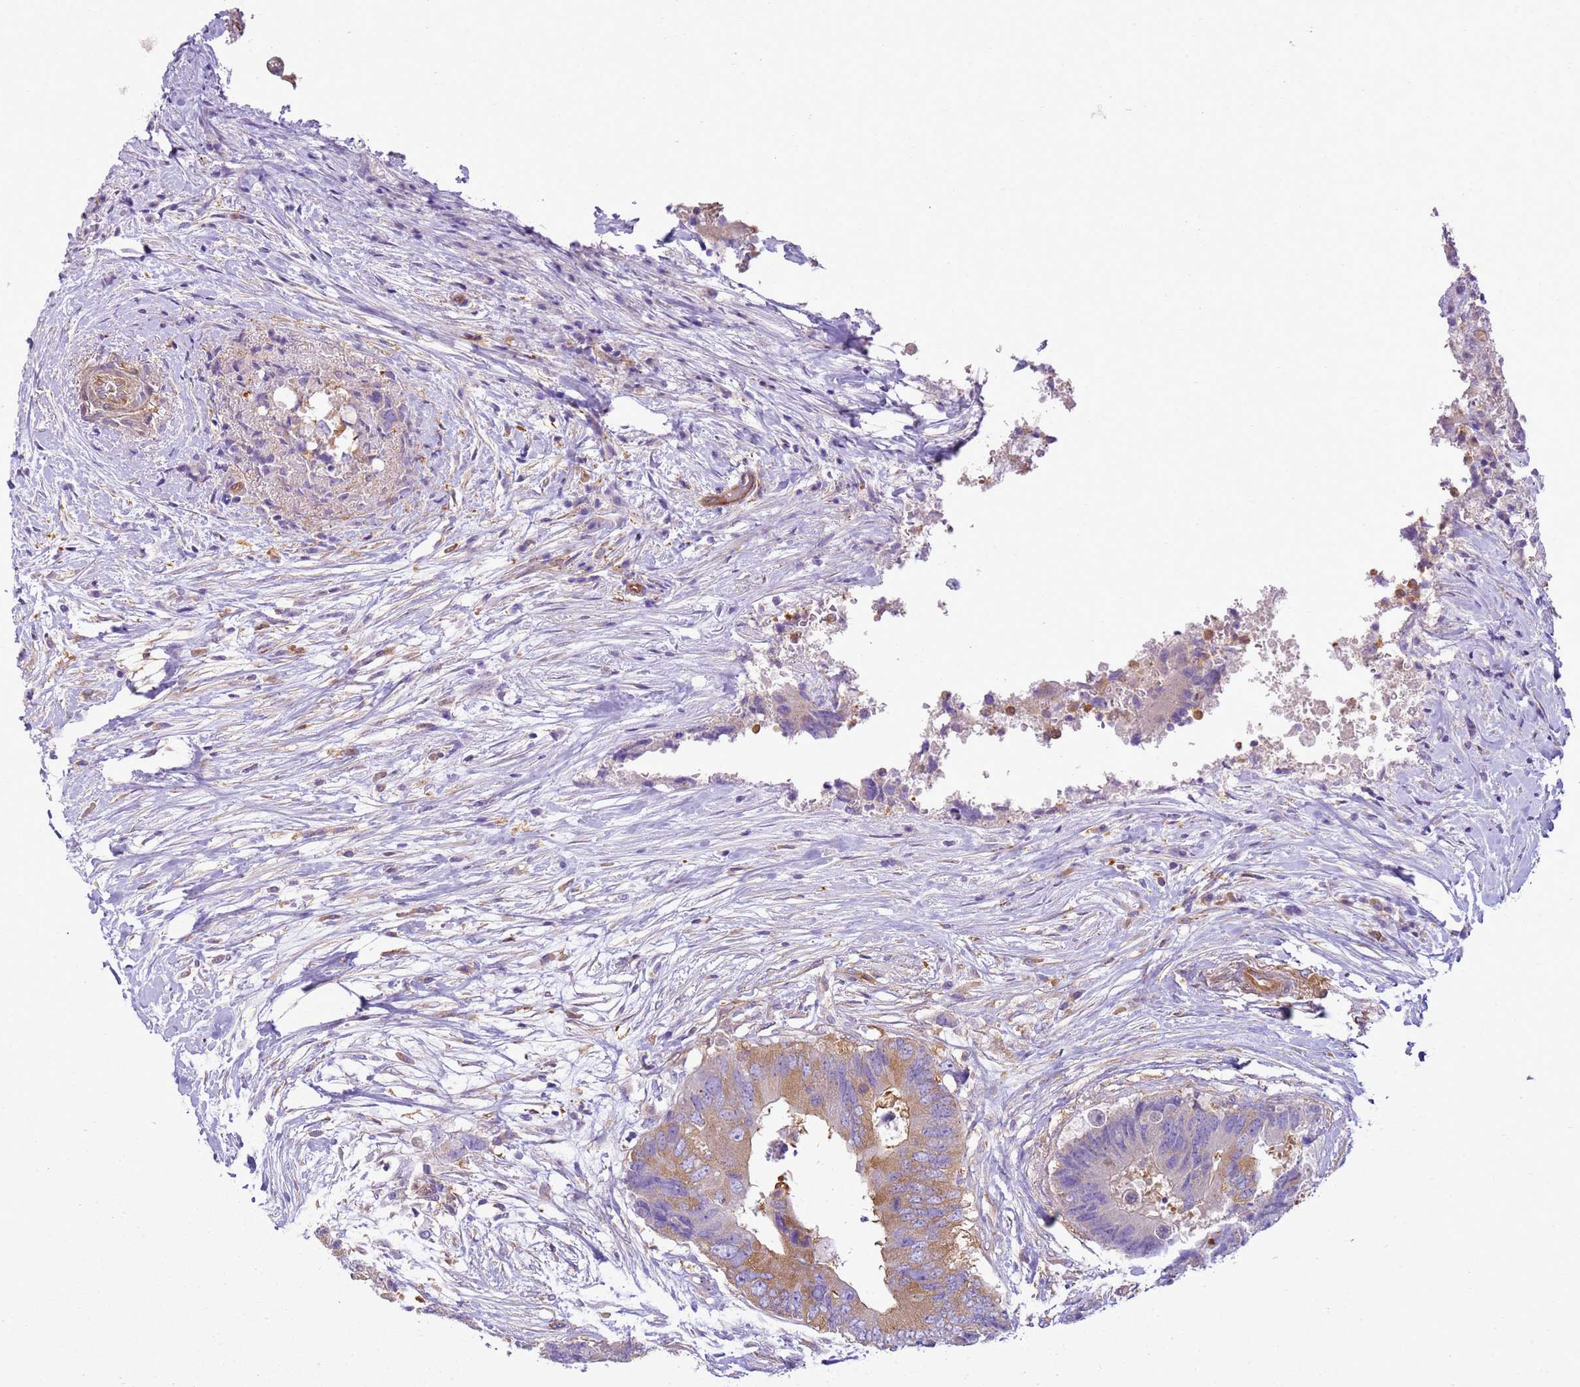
{"staining": {"intensity": "moderate", "quantity": "25%-75%", "location": "cytoplasmic/membranous"}, "tissue": "colorectal cancer", "cell_type": "Tumor cells", "image_type": "cancer", "snomed": [{"axis": "morphology", "description": "Adenocarcinoma, NOS"}, {"axis": "topography", "description": "Colon"}], "caption": "Tumor cells display moderate cytoplasmic/membranous staining in approximately 25%-75% of cells in colorectal cancer (adenocarcinoma).", "gene": "SNX21", "patient": {"sex": "male", "age": 71}}